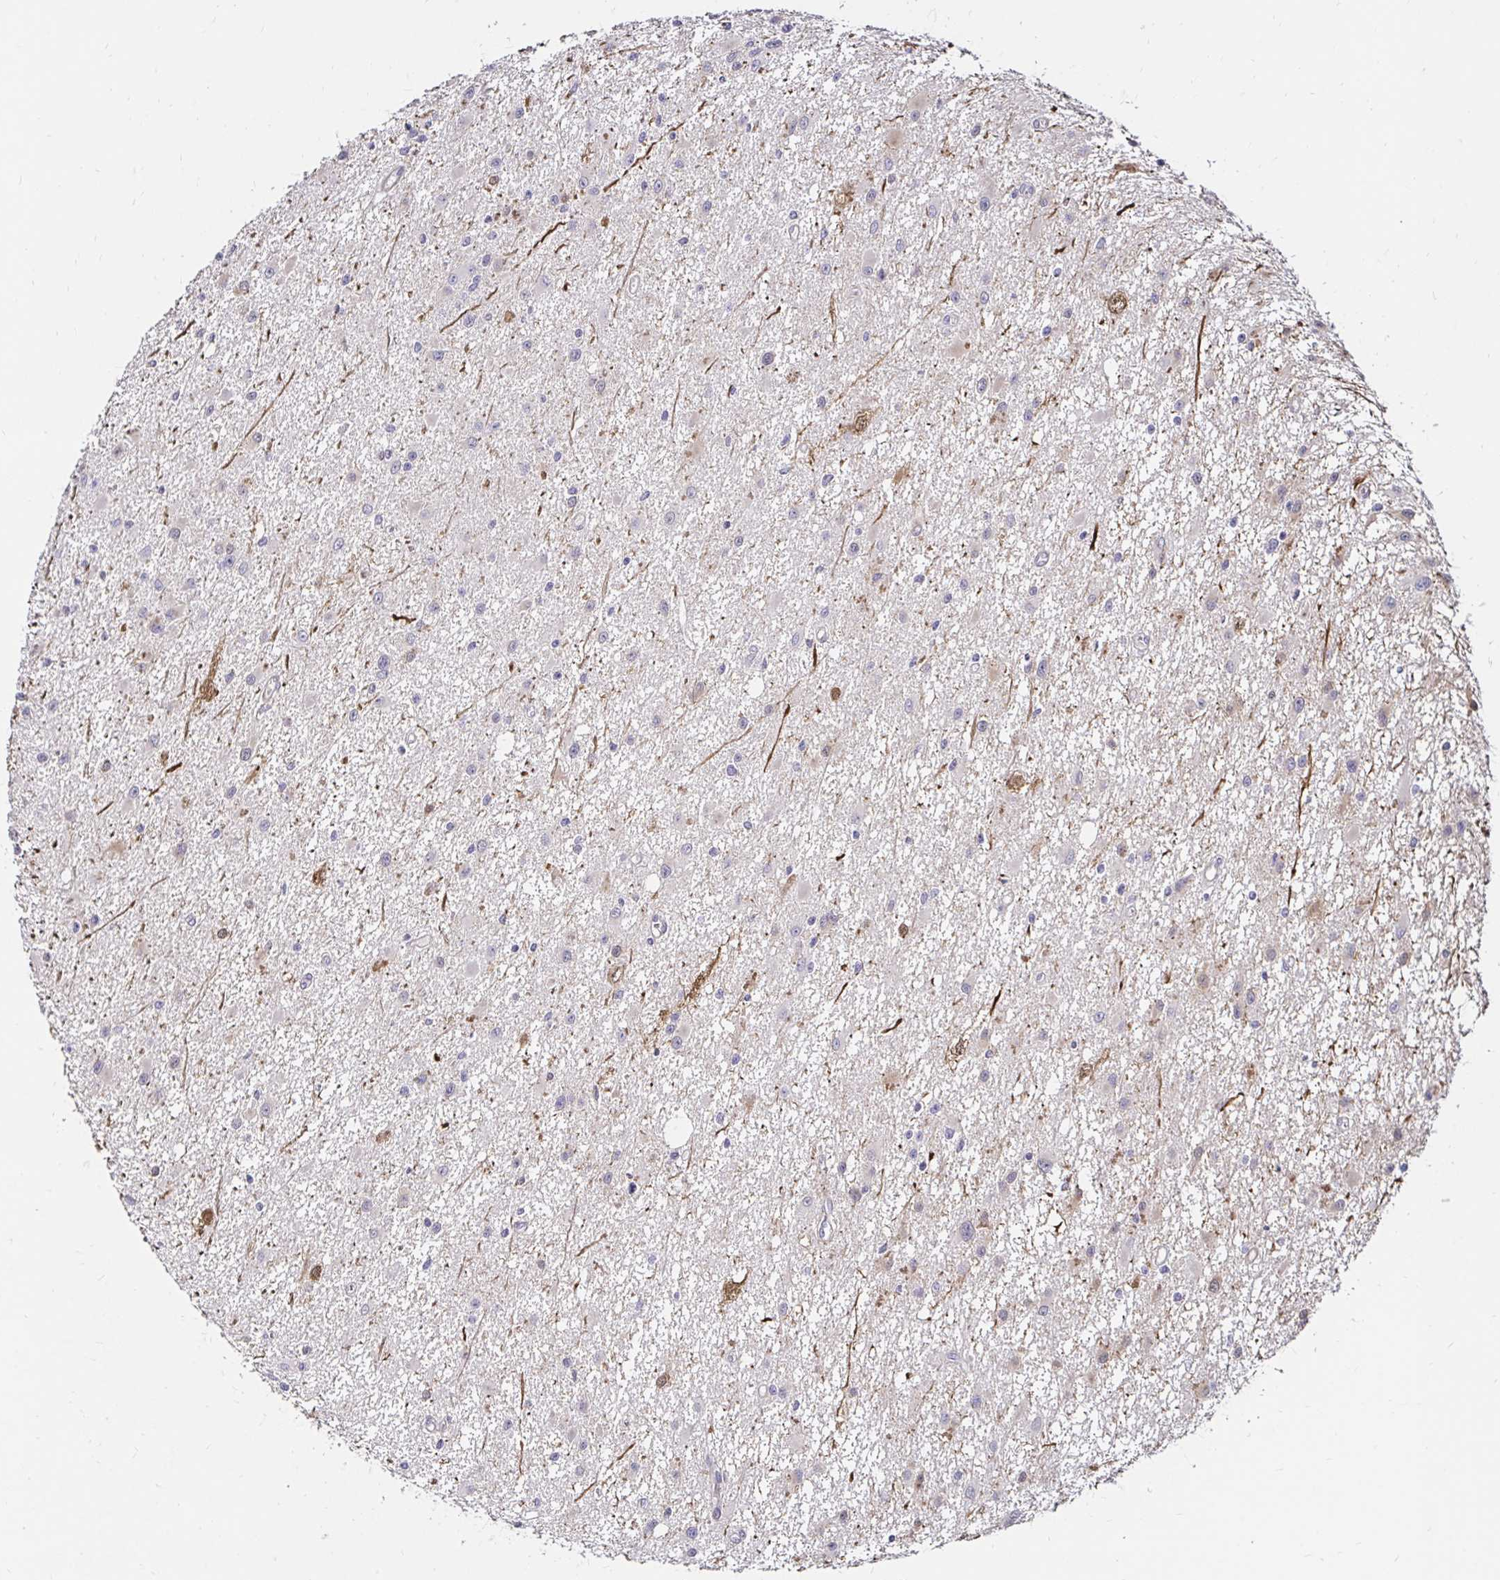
{"staining": {"intensity": "negative", "quantity": "none", "location": "none"}, "tissue": "glioma", "cell_type": "Tumor cells", "image_type": "cancer", "snomed": [{"axis": "morphology", "description": "Glioma, malignant, High grade"}, {"axis": "topography", "description": "Brain"}], "caption": "This image is of glioma stained with IHC to label a protein in brown with the nuclei are counter-stained blue. There is no expression in tumor cells.", "gene": "GUCY1A1", "patient": {"sex": "male", "age": 54}}